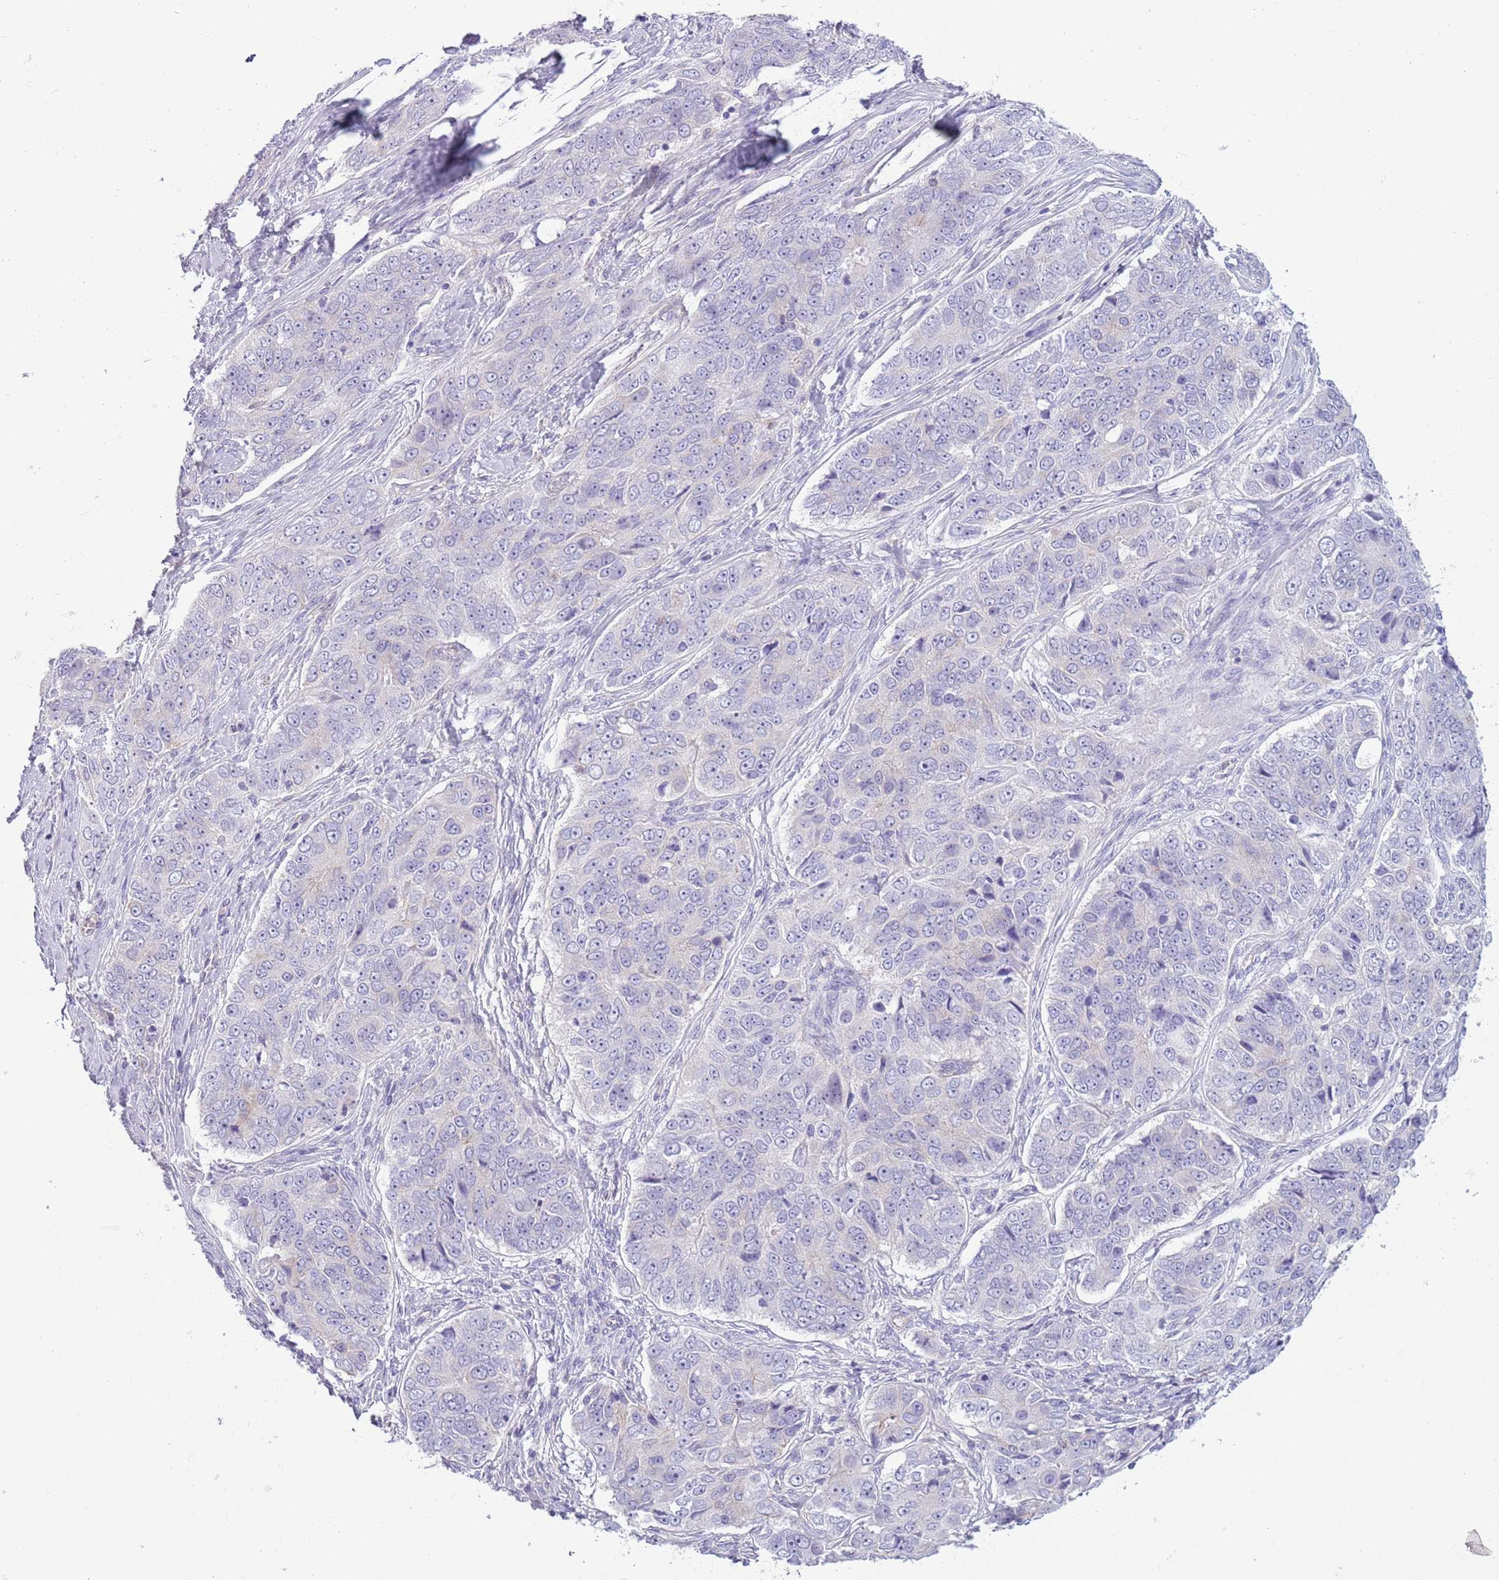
{"staining": {"intensity": "negative", "quantity": "none", "location": "none"}, "tissue": "ovarian cancer", "cell_type": "Tumor cells", "image_type": "cancer", "snomed": [{"axis": "morphology", "description": "Carcinoma, endometroid"}, {"axis": "topography", "description": "Ovary"}], "caption": "Immunohistochemistry (IHC) of human ovarian cancer (endometroid carcinoma) demonstrates no expression in tumor cells. Nuclei are stained in blue.", "gene": "RBP3", "patient": {"sex": "female", "age": 51}}